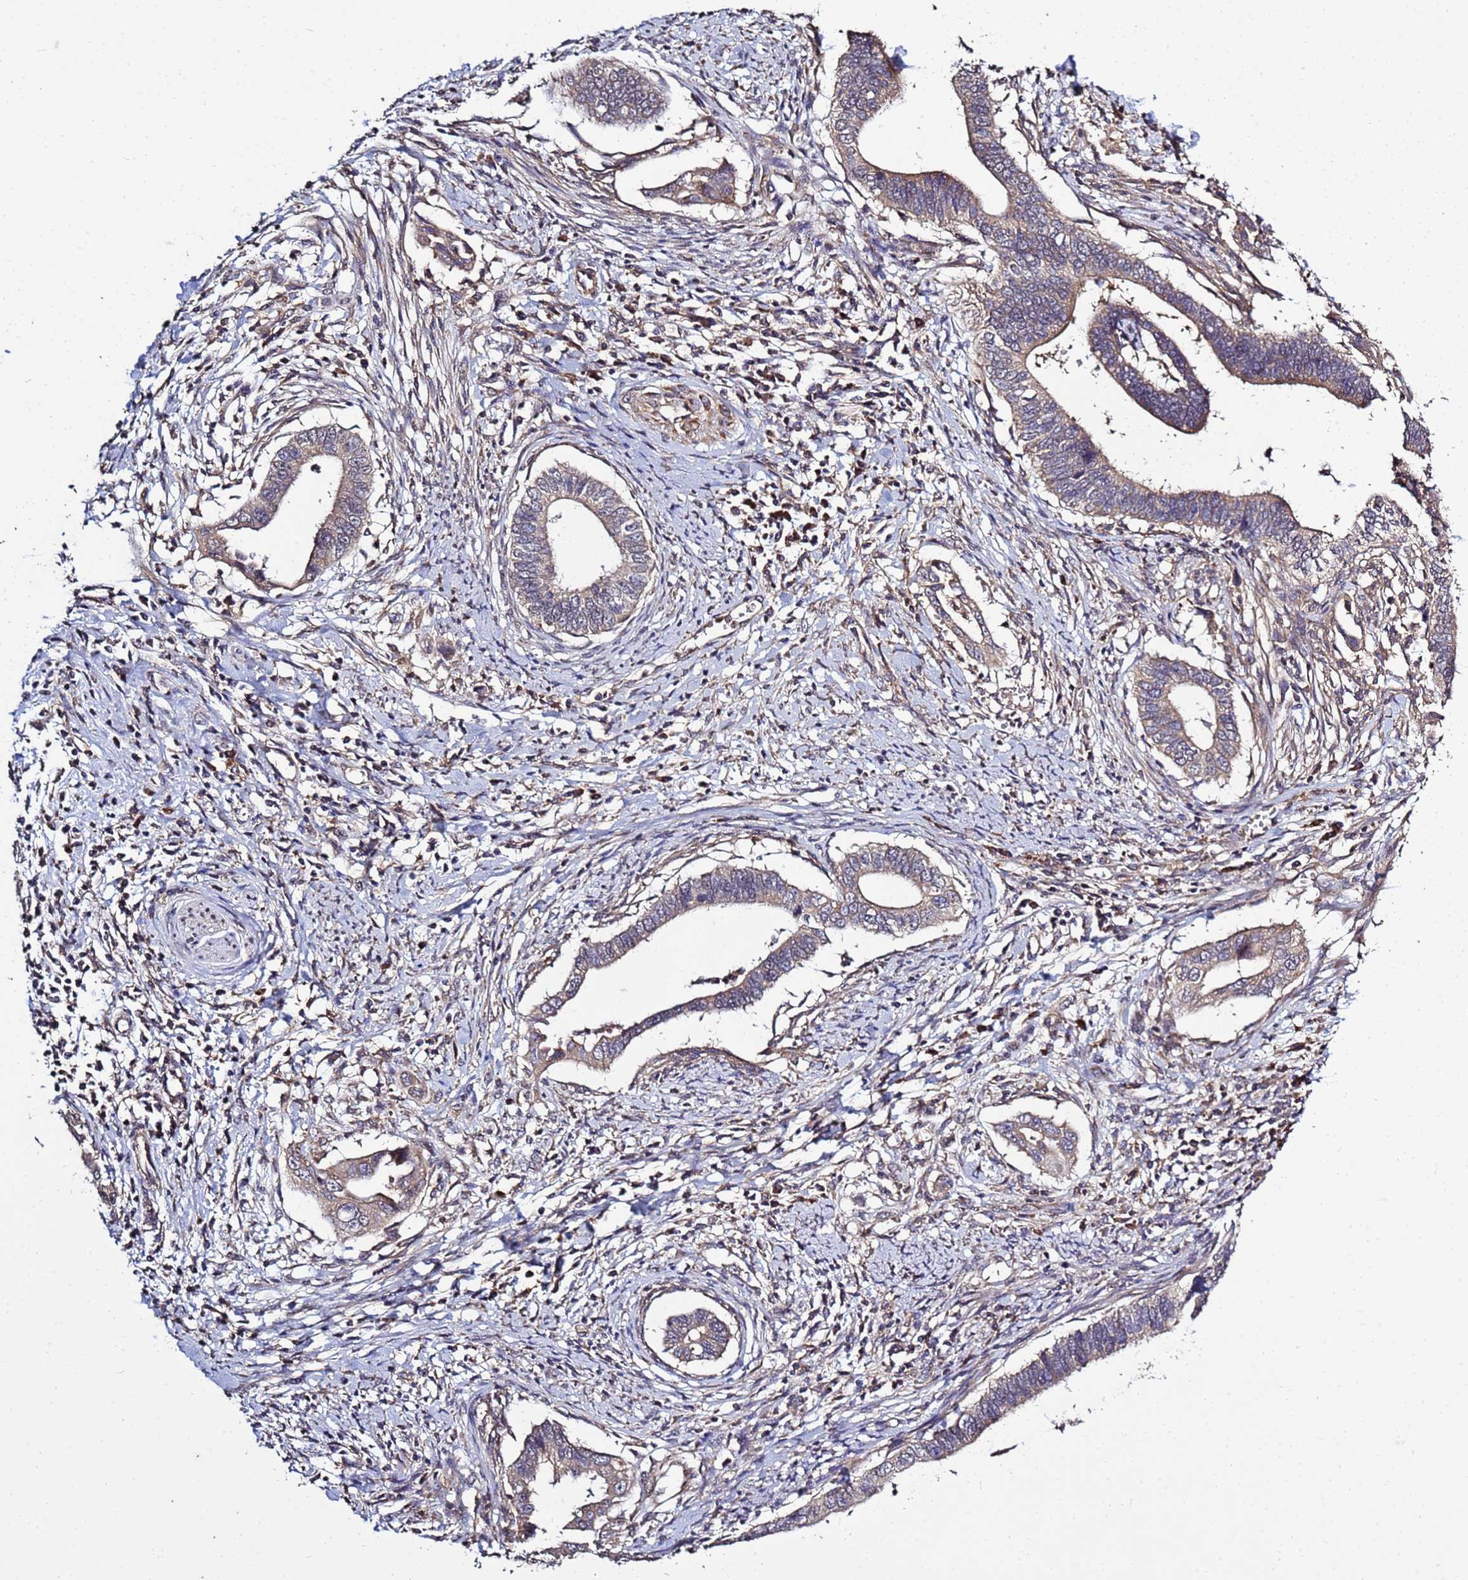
{"staining": {"intensity": "weak", "quantity": "25%-75%", "location": "cytoplasmic/membranous"}, "tissue": "cervical cancer", "cell_type": "Tumor cells", "image_type": "cancer", "snomed": [{"axis": "morphology", "description": "Adenocarcinoma, NOS"}, {"axis": "topography", "description": "Cervix"}], "caption": "Protein expression analysis of human cervical cancer reveals weak cytoplasmic/membranous staining in about 25%-75% of tumor cells.", "gene": "P2RX7", "patient": {"sex": "female", "age": 42}}